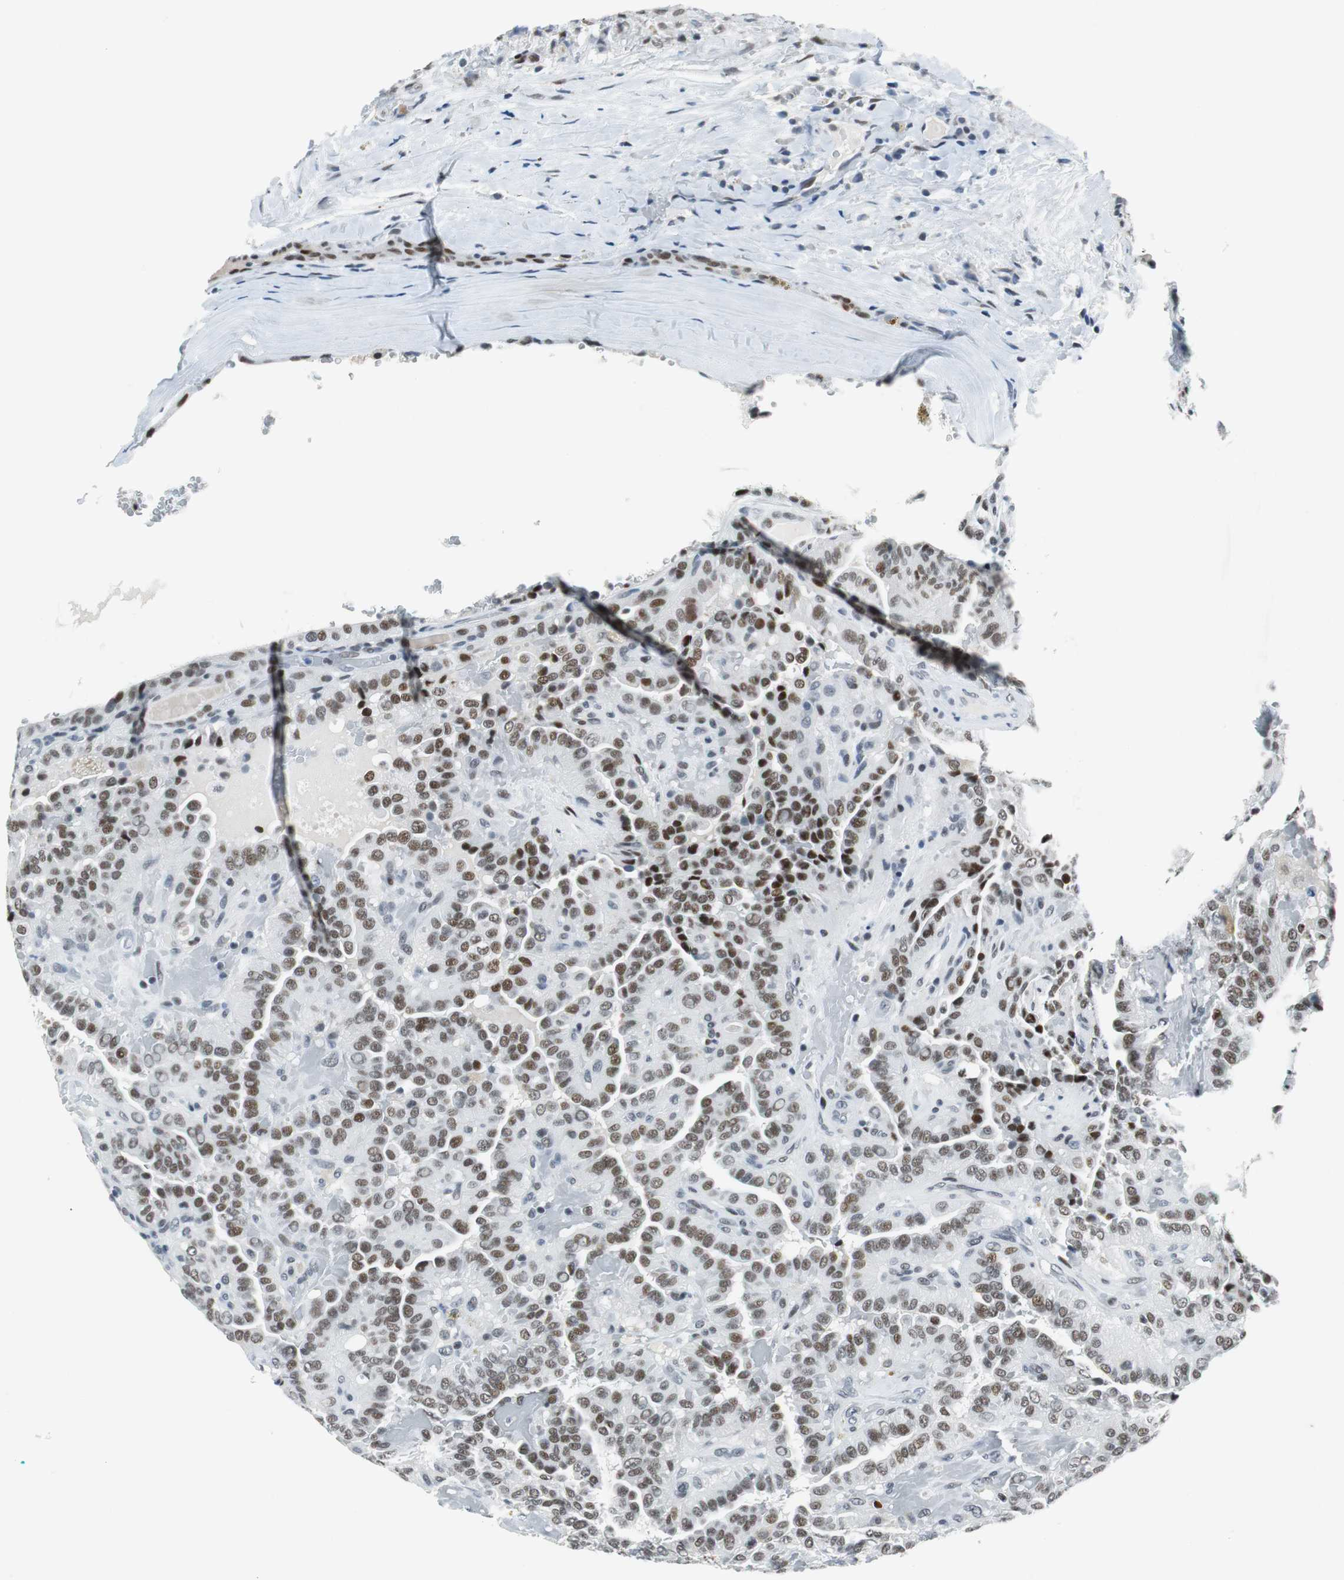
{"staining": {"intensity": "moderate", "quantity": ">75%", "location": "nuclear"}, "tissue": "thyroid cancer", "cell_type": "Tumor cells", "image_type": "cancer", "snomed": [{"axis": "morphology", "description": "Papillary adenocarcinoma, NOS"}, {"axis": "topography", "description": "Thyroid gland"}], "caption": "IHC (DAB (3,3'-diaminobenzidine)) staining of thyroid cancer (papillary adenocarcinoma) exhibits moderate nuclear protein expression in about >75% of tumor cells.", "gene": "HDAC3", "patient": {"sex": "male", "age": 77}}